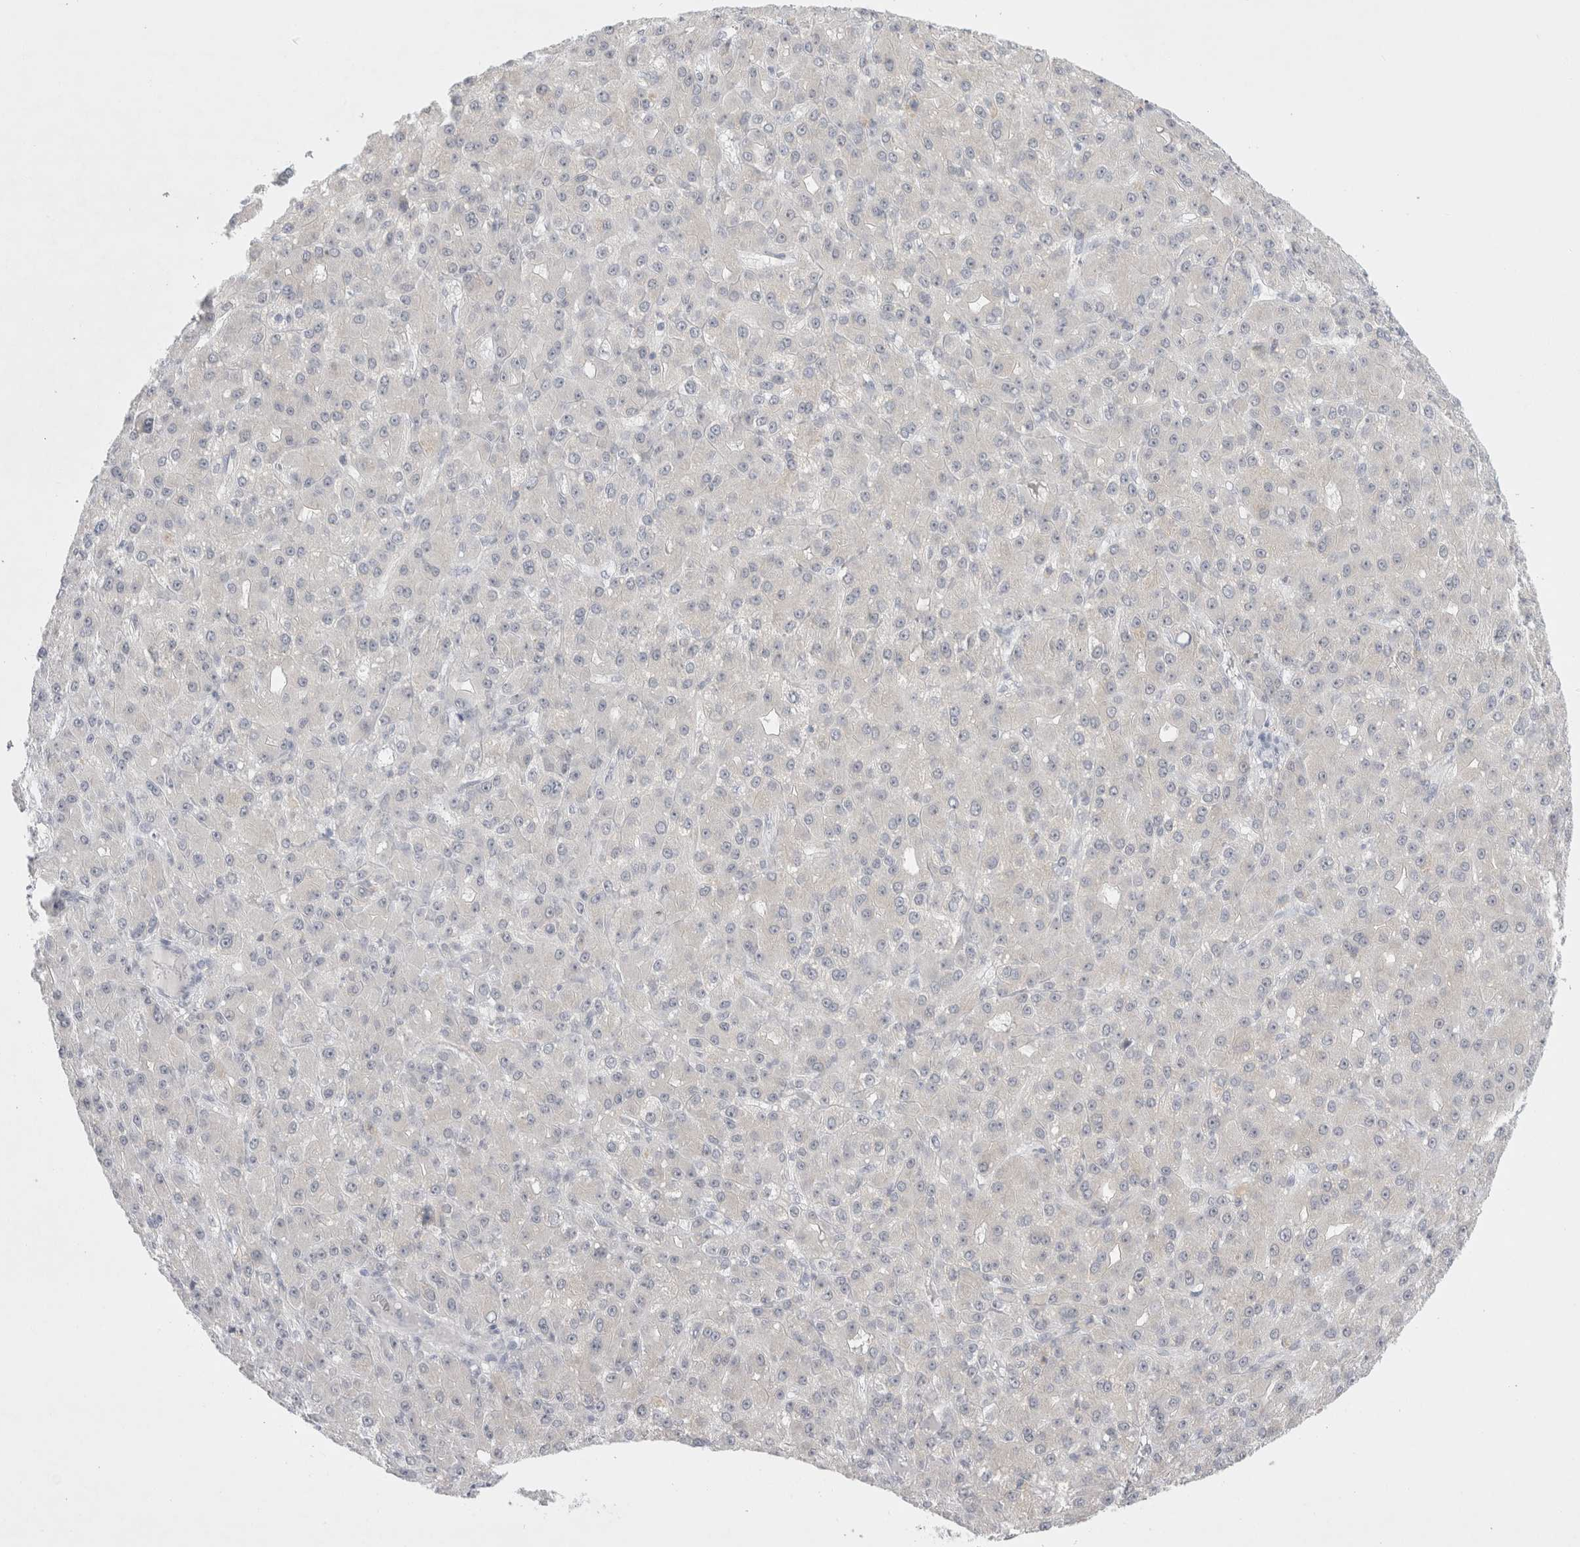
{"staining": {"intensity": "negative", "quantity": "none", "location": "none"}, "tissue": "liver cancer", "cell_type": "Tumor cells", "image_type": "cancer", "snomed": [{"axis": "morphology", "description": "Carcinoma, Hepatocellular, NOS"}, {"axis": "topography", "description": "Liver"}], "caption": "Histopathology image shows no protein positivity in tumor cells of hepatocellular carcinoma (liver) tissue. The staining was performed using DAB to visualize the protein expression in brown, while the nuclei were stained in blue with hematoxylin (Magnification: 20x).", "gene": "TRMT1L", "patient": {"sex": "male", "age": 67}}